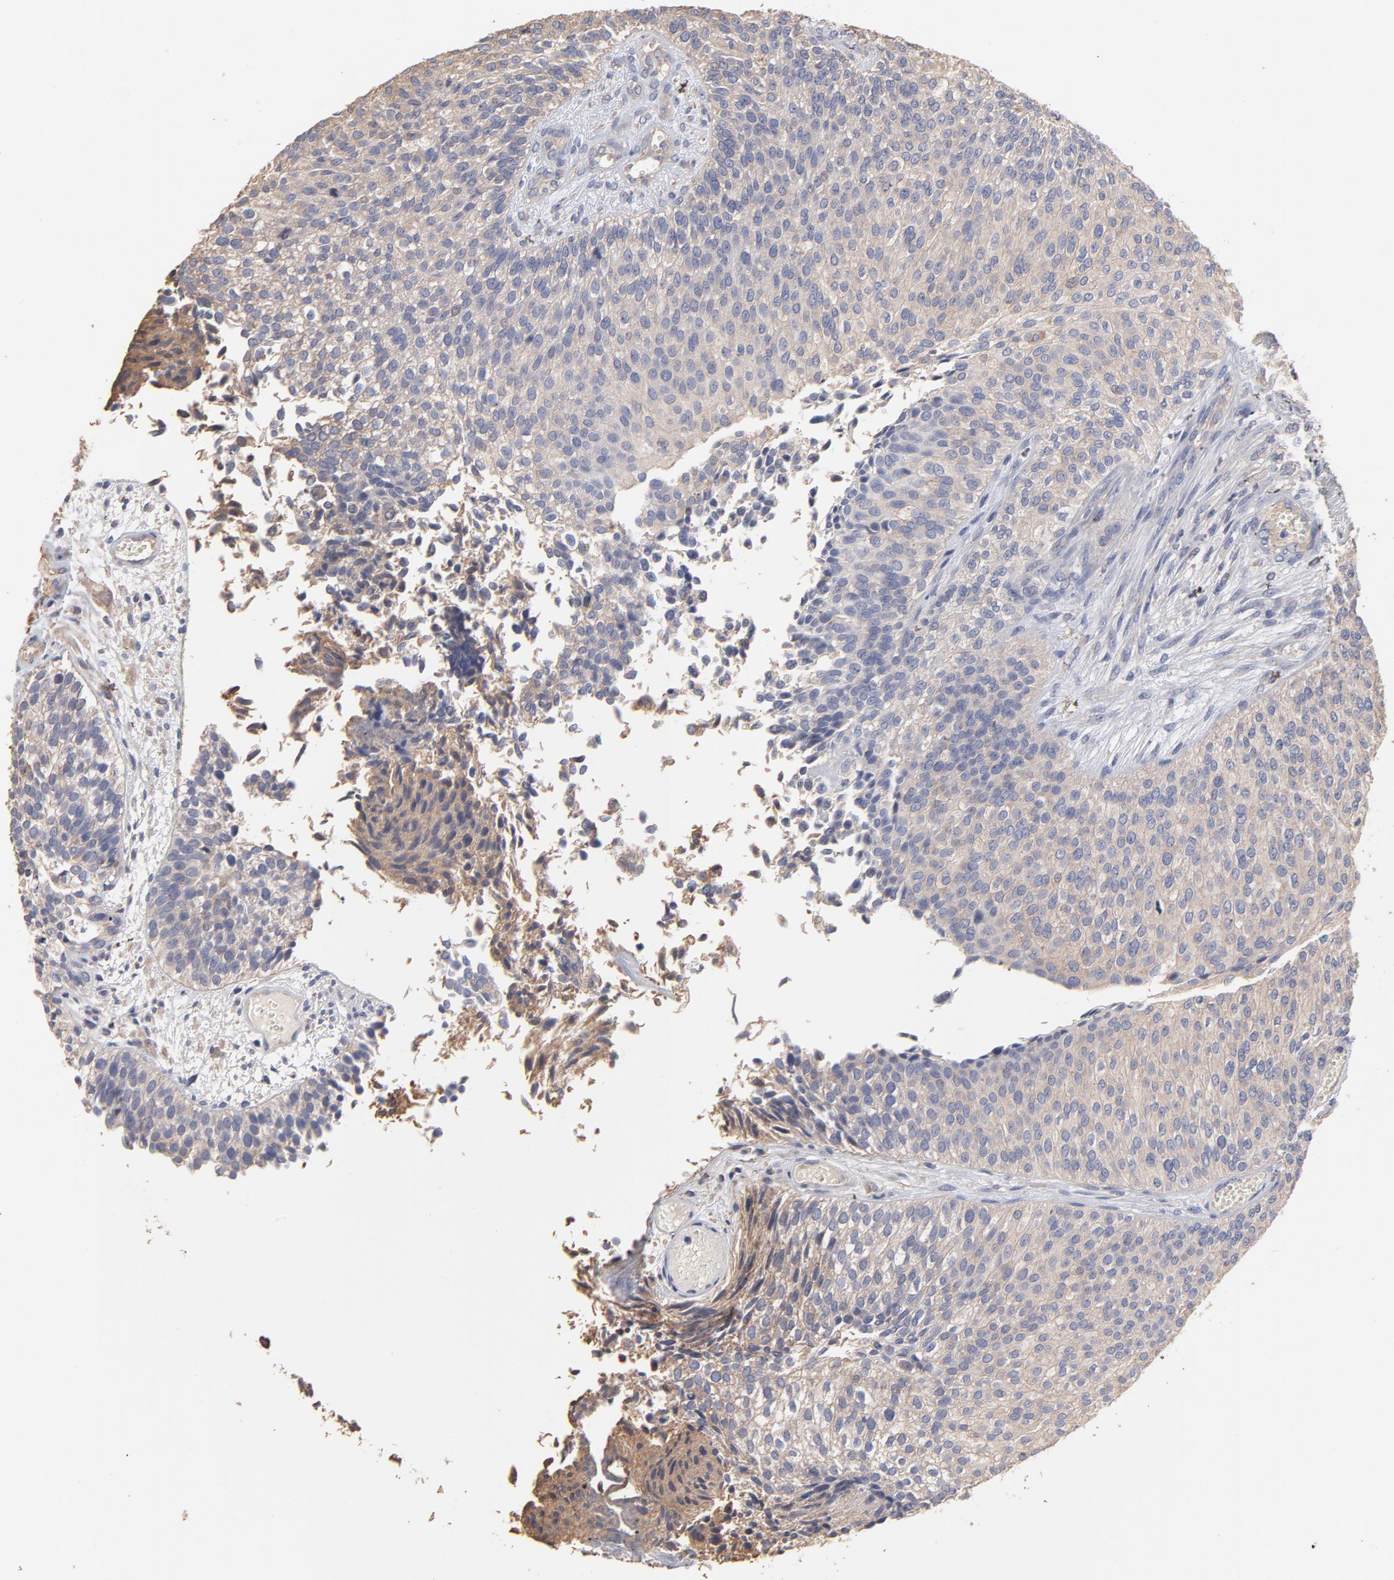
{"staining": {"intensity": "weak", "quantity": ">75%", "location": "cytoplasmic/membranous"}, "tissue": "urothelial cancer", "cell_type": "Tumor cells", "image_type": "cancer", "snomed": [{"axis": "morphology", "description": "Urothelial carcinoma, Low grade"}, {"axis": "topography", "description": "Urinary bladder"}], "caption": "This histopathology image demonstrates immunohistochemistry staining of urothelial carcinoma (low-grade), with low weak cytoplasmic/membranous expression in about >75% of tumor cells.", "gene": "TANGO2", "patient": {"sex": "male", "age": 84}}